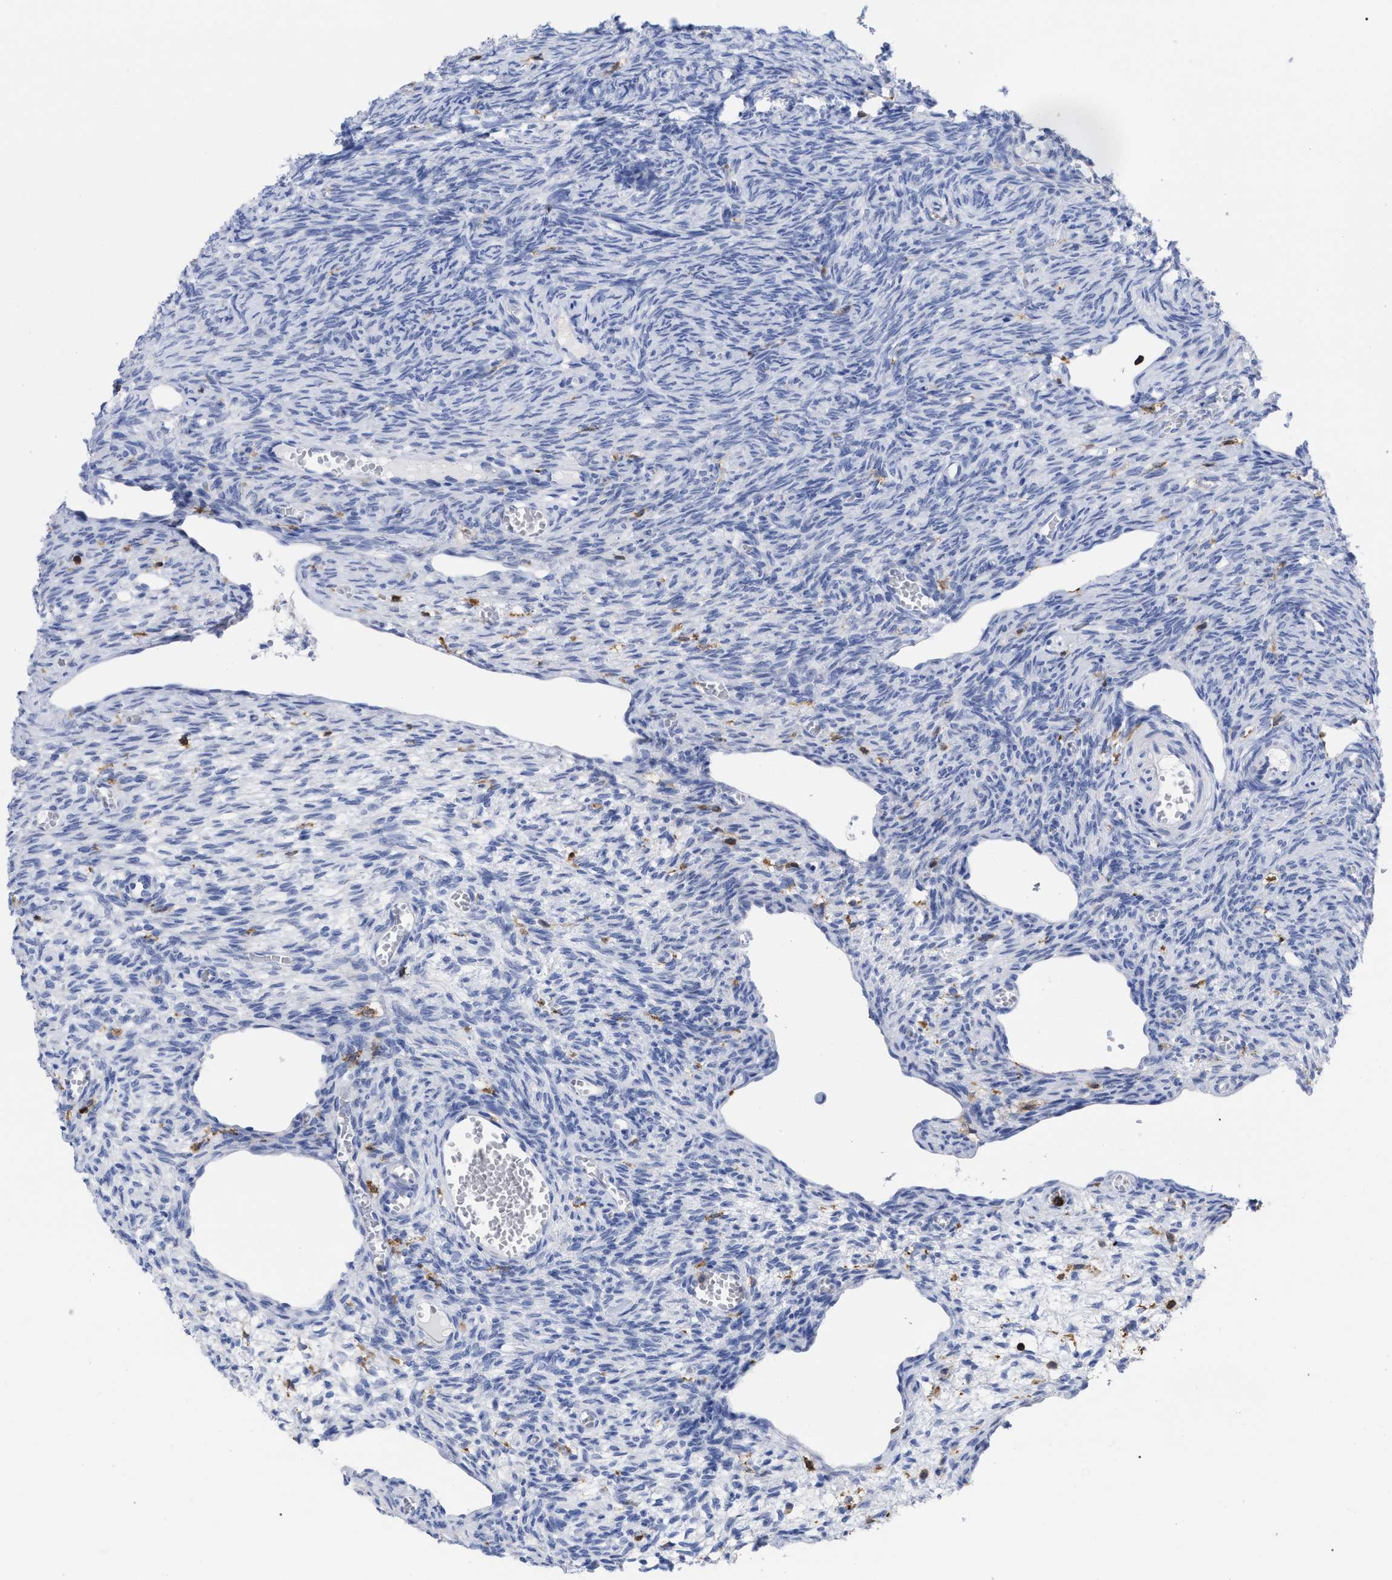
{"staining": {"intensity": "negative", "quantity": "none", "location": "none"}, "tissue": "ovary", "cell_type": "Ovarian stroma cells", "image_type": "normal", "snomed": [{"axis": "morphology", "description": "Normal tissue, NOS"}, {"axis": "topography", "description": "Ovary"}], "caption": "The immunohistochemistry photomicrograph has no significant expression in ovarian stroma cells of ovary. (Immunohistochemistry, brightfield microscopy, high magnification).", "gene": "HCLS1", "patient": {"sex": "female", "age": 27}}